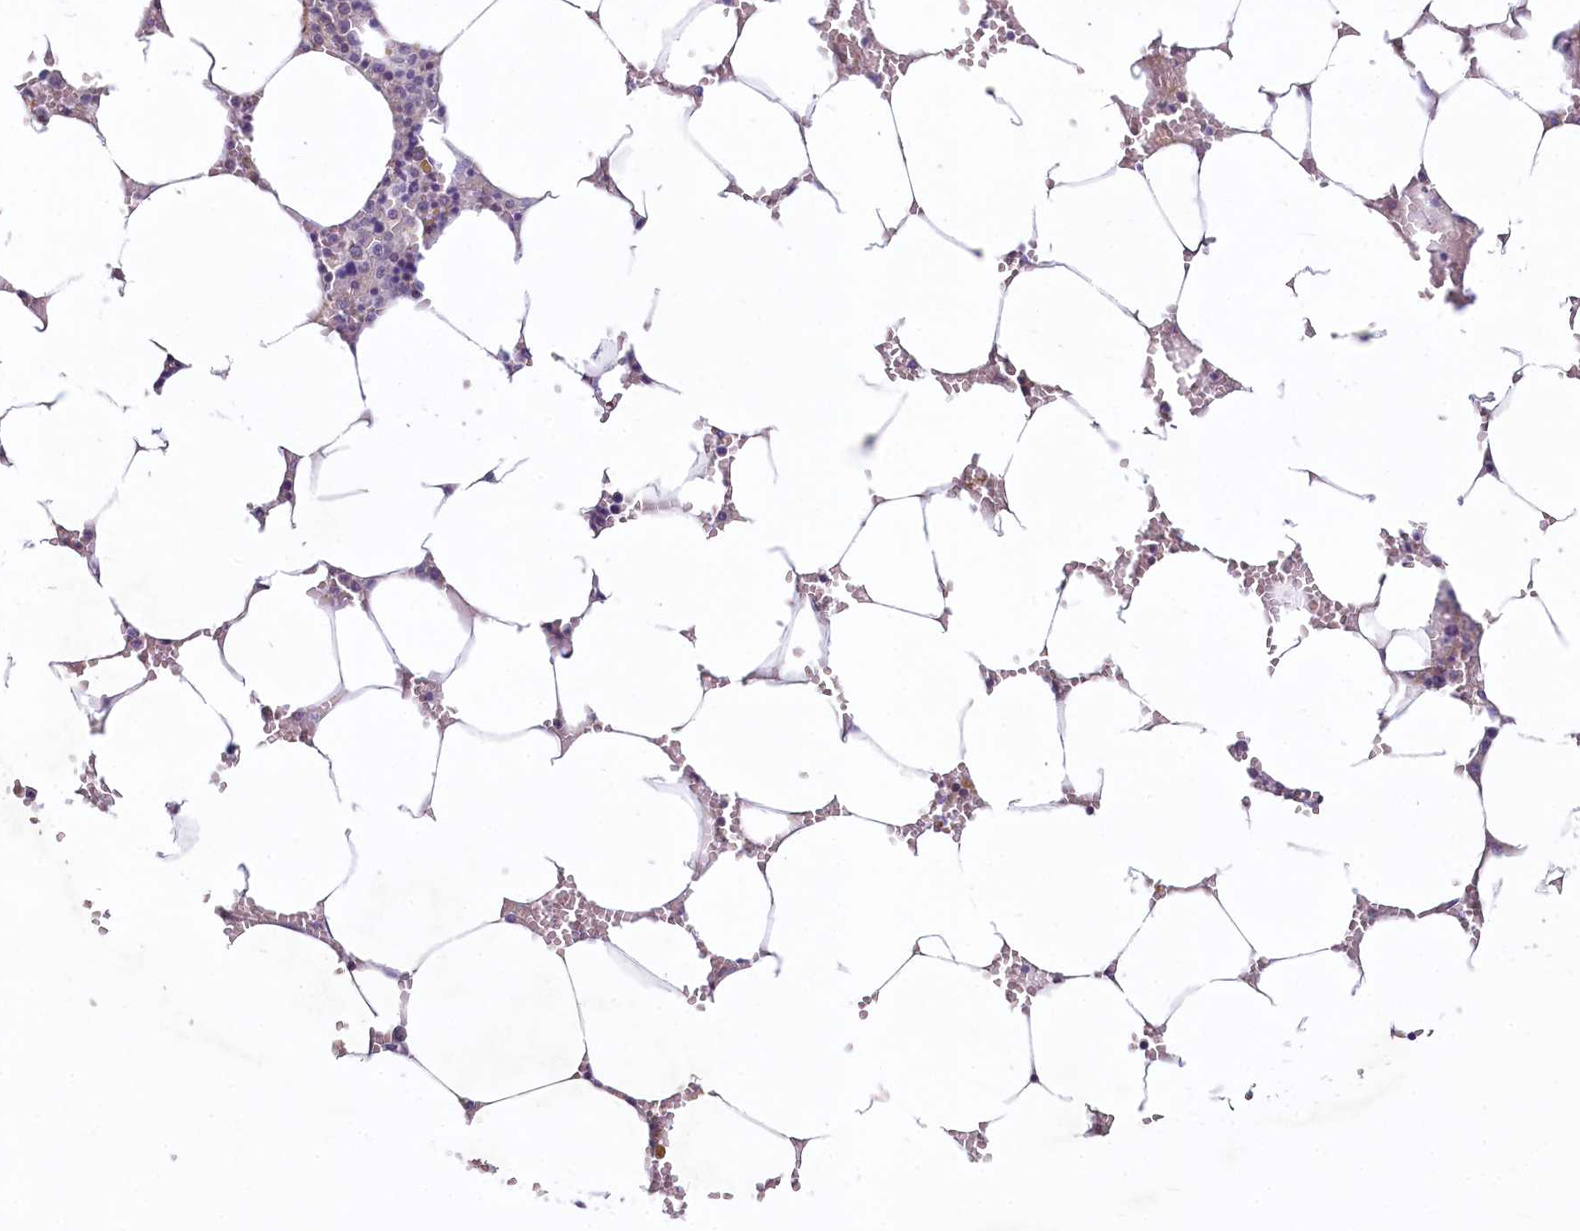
{"staining": {"intensity": "moderate", "quantity": "<25%", "location": "nuclear"}, "tissue": "bone marrow", "cell_type": "Hematopoietic cells", "image_type": "normal", "snomed": [{"axis": "morphology", "description": "Normal tissue, NOS"}, {"axis": "topography", "description": "Bone marrow"}], "caption": "A high-resolution micrograph shows IHC staining of benign bone marrow, which reveals moderate nuclear positivity in approximately <25% of hematopoietic cells. (DAB (3,3'-diaminobenzidine) IHC with brightfield microscopy, high magnification).", "gene": "PROCR", "patient": {"sex": "male", "age": 70}}